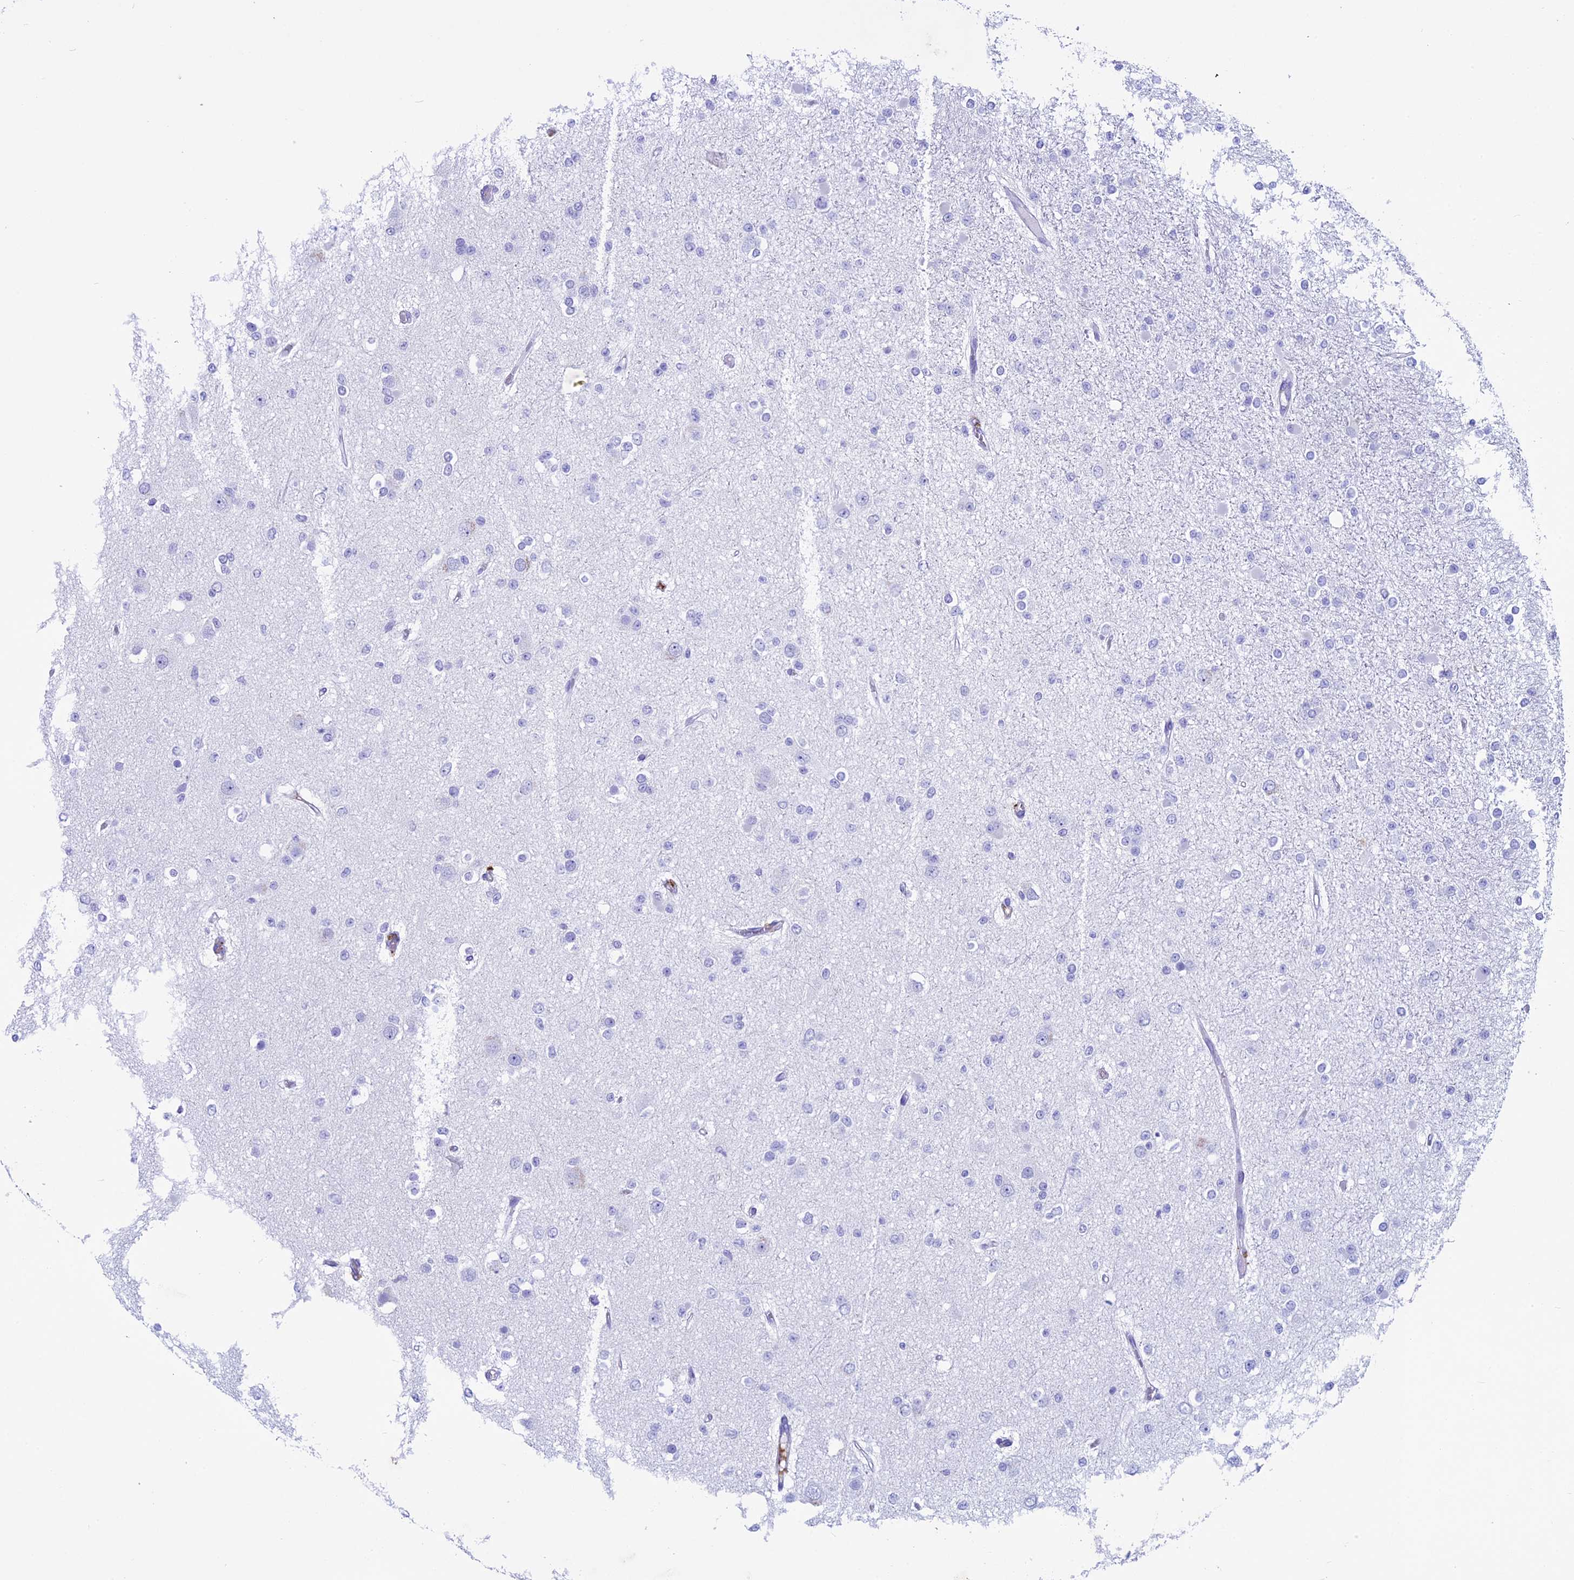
{"staining": {"intensity": "negative", "quantity": "none", "location": "none"}, "tissue": "glioma", "cell_type": "Tumor cells", "image_type": "cancer", "snomed": [{"axis": "morphology", "description": "Glioma, malignant, Low grade"}, {"axis": "topography", "description": "Brain"}], "caption": "Immunohistochemical staining of human malignant glioma (low-grade) exhibits no significant positivity in tumor cells.", "gene": "IGSF6", "patient": {"sex": "female", "age": 22}}